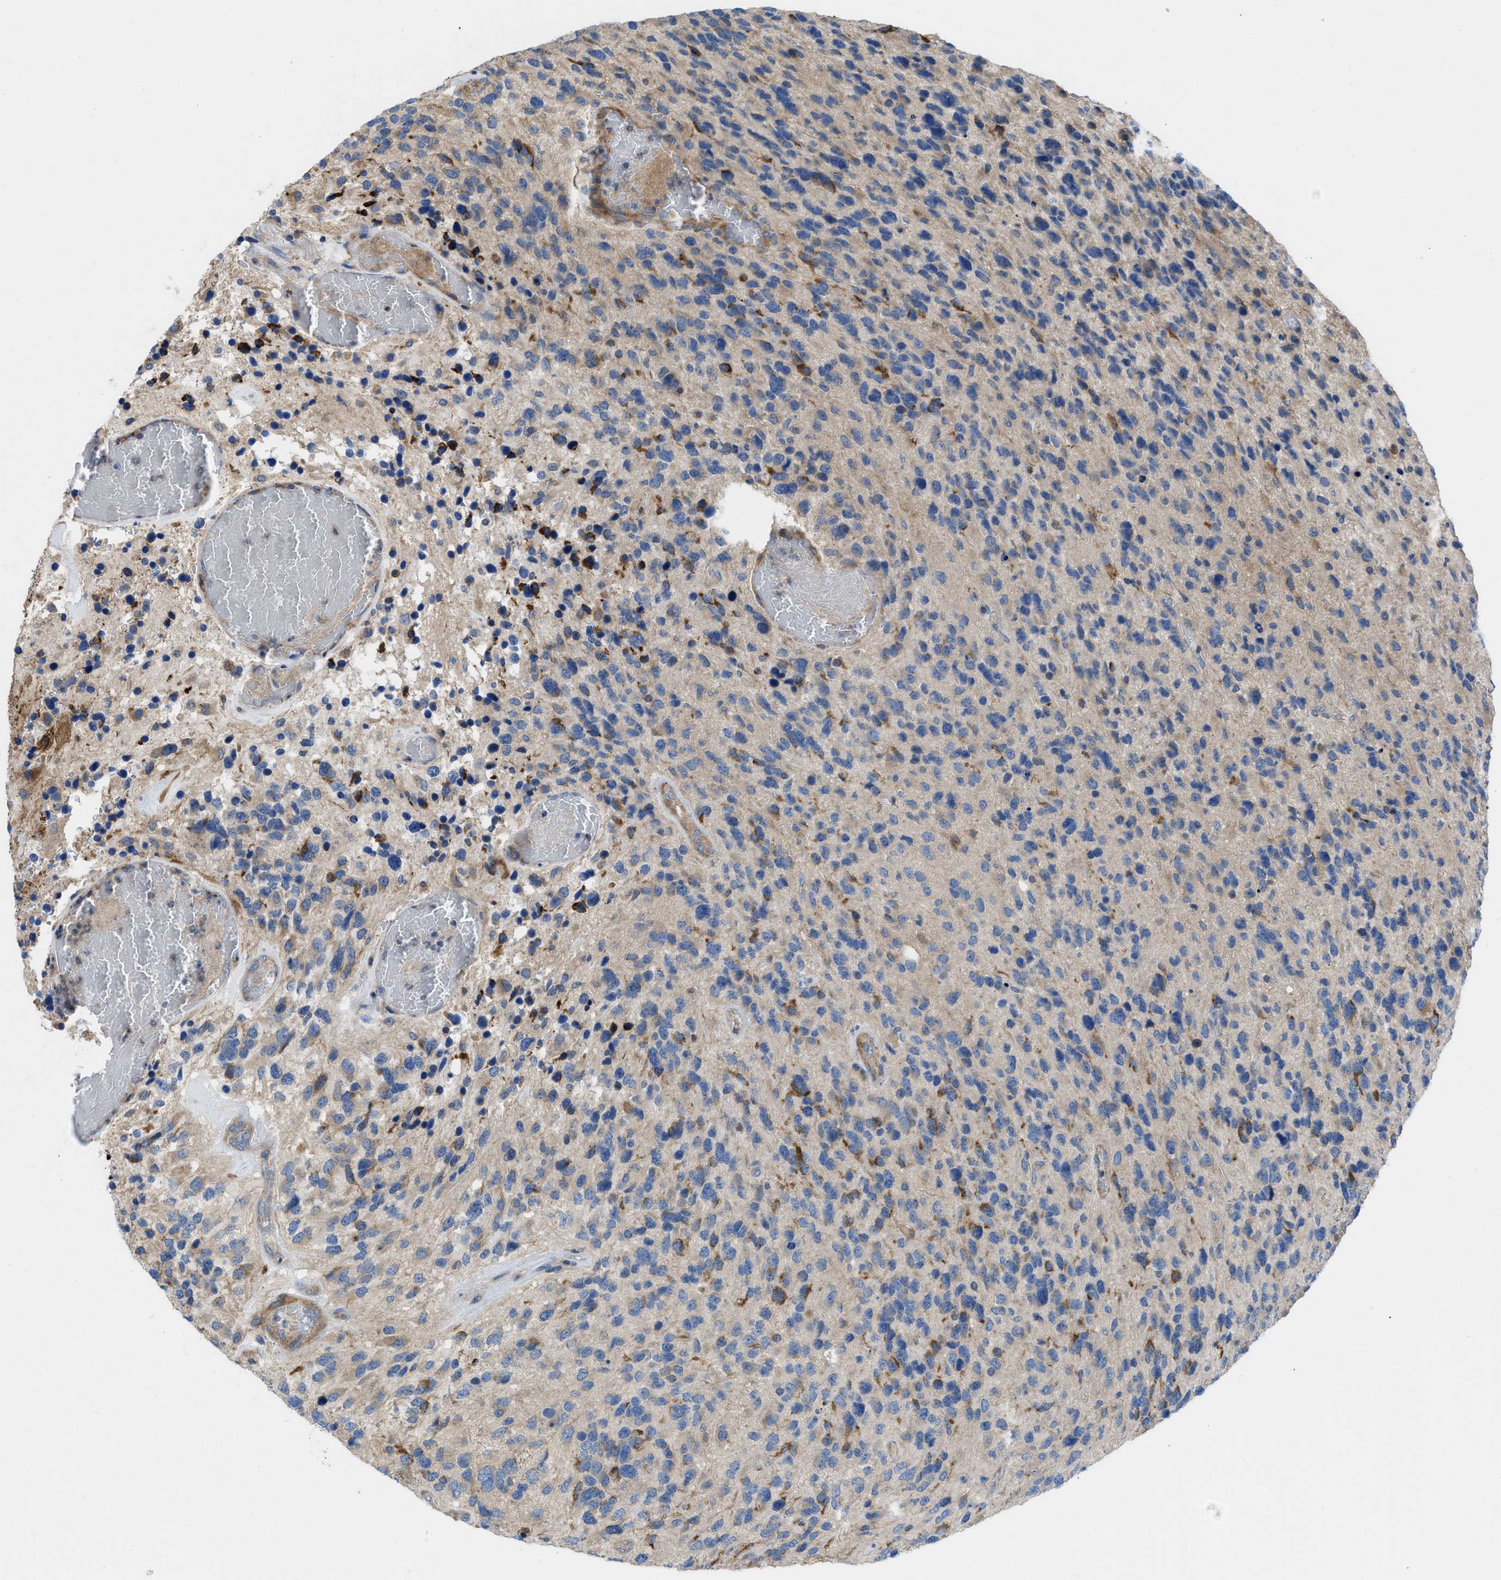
{"staining": {"intensity": "moderate", "quantity": "<25%", "location": "cytoplasmic/membranous"}, "tissue": "glioma", "cell_type": "Tumor cells", "image_type": "cancer", "snomed": [{"axis": "morphology", "description": "Glioma, malignant, High grade"}, {"axis": "topography", "description": "Brain"}], "caption": "Immunohistochemistry photomicrograph of human glioma stained for a protein (brown), which displays low levels of moderate cytoplasmic/membranous expression in approximately <25% of tumor cells.", "gene": "CHKB", "patient": {"sex": "female", "age": 58}}